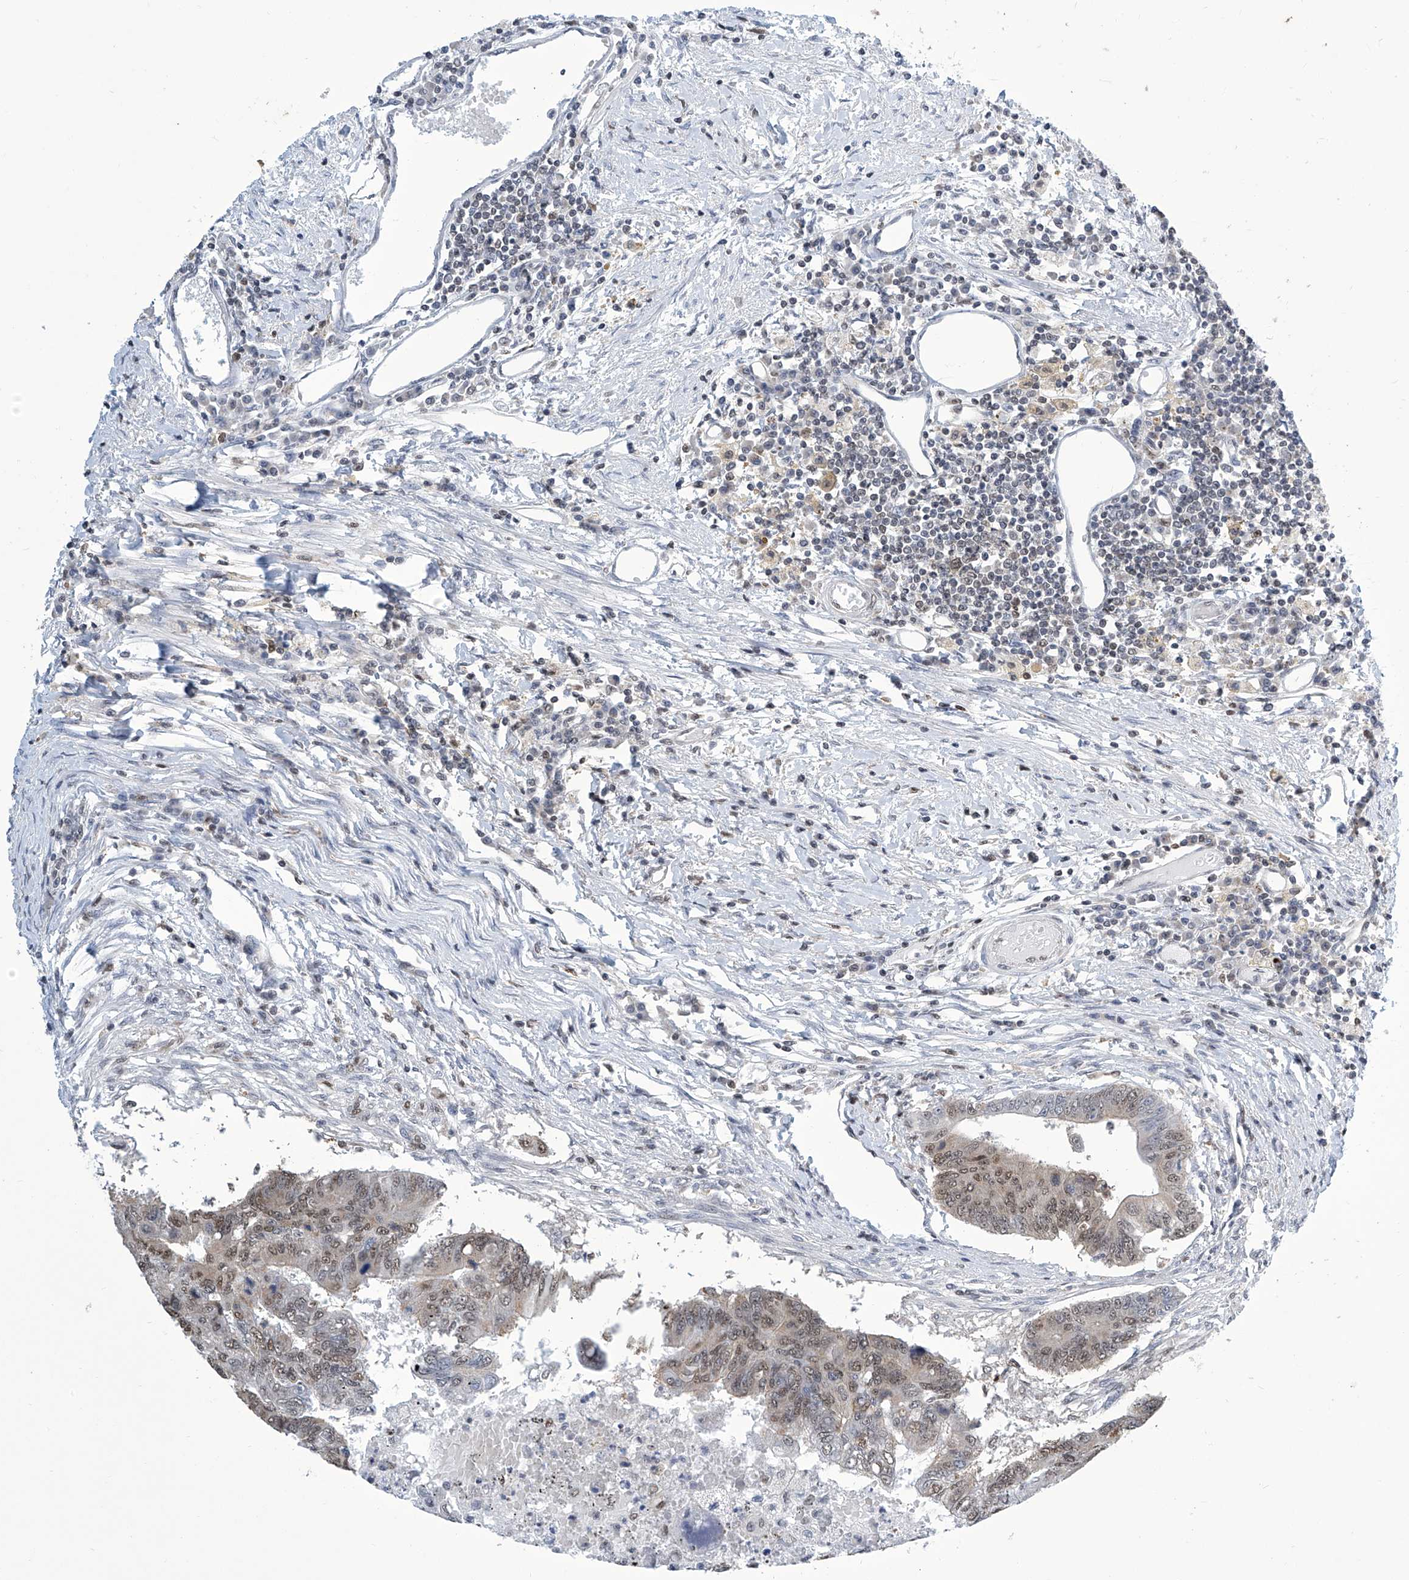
{"staining": {"intensity": "weak", "quantity": ">75%", "location": "nuclear"}, "tissue": "colorectal cancer", "cell_type": "Tumor cells", "image_type": "cancer", "snomed": [{"axis": "morphology", "description": "Adenoma, NOS"}, {"axis": "morphology", "description": "Adenocarcinoma, NOS"}, {"axis": "topography", "description": "Colon"}], "caption": "Adenoma (colorectal) stained with a brown dye exhibits weak nuclear positive staining in about >75% of tumor cells.", "gene": "SREBF2", "patient": {"sex": "male", "age": 79}}